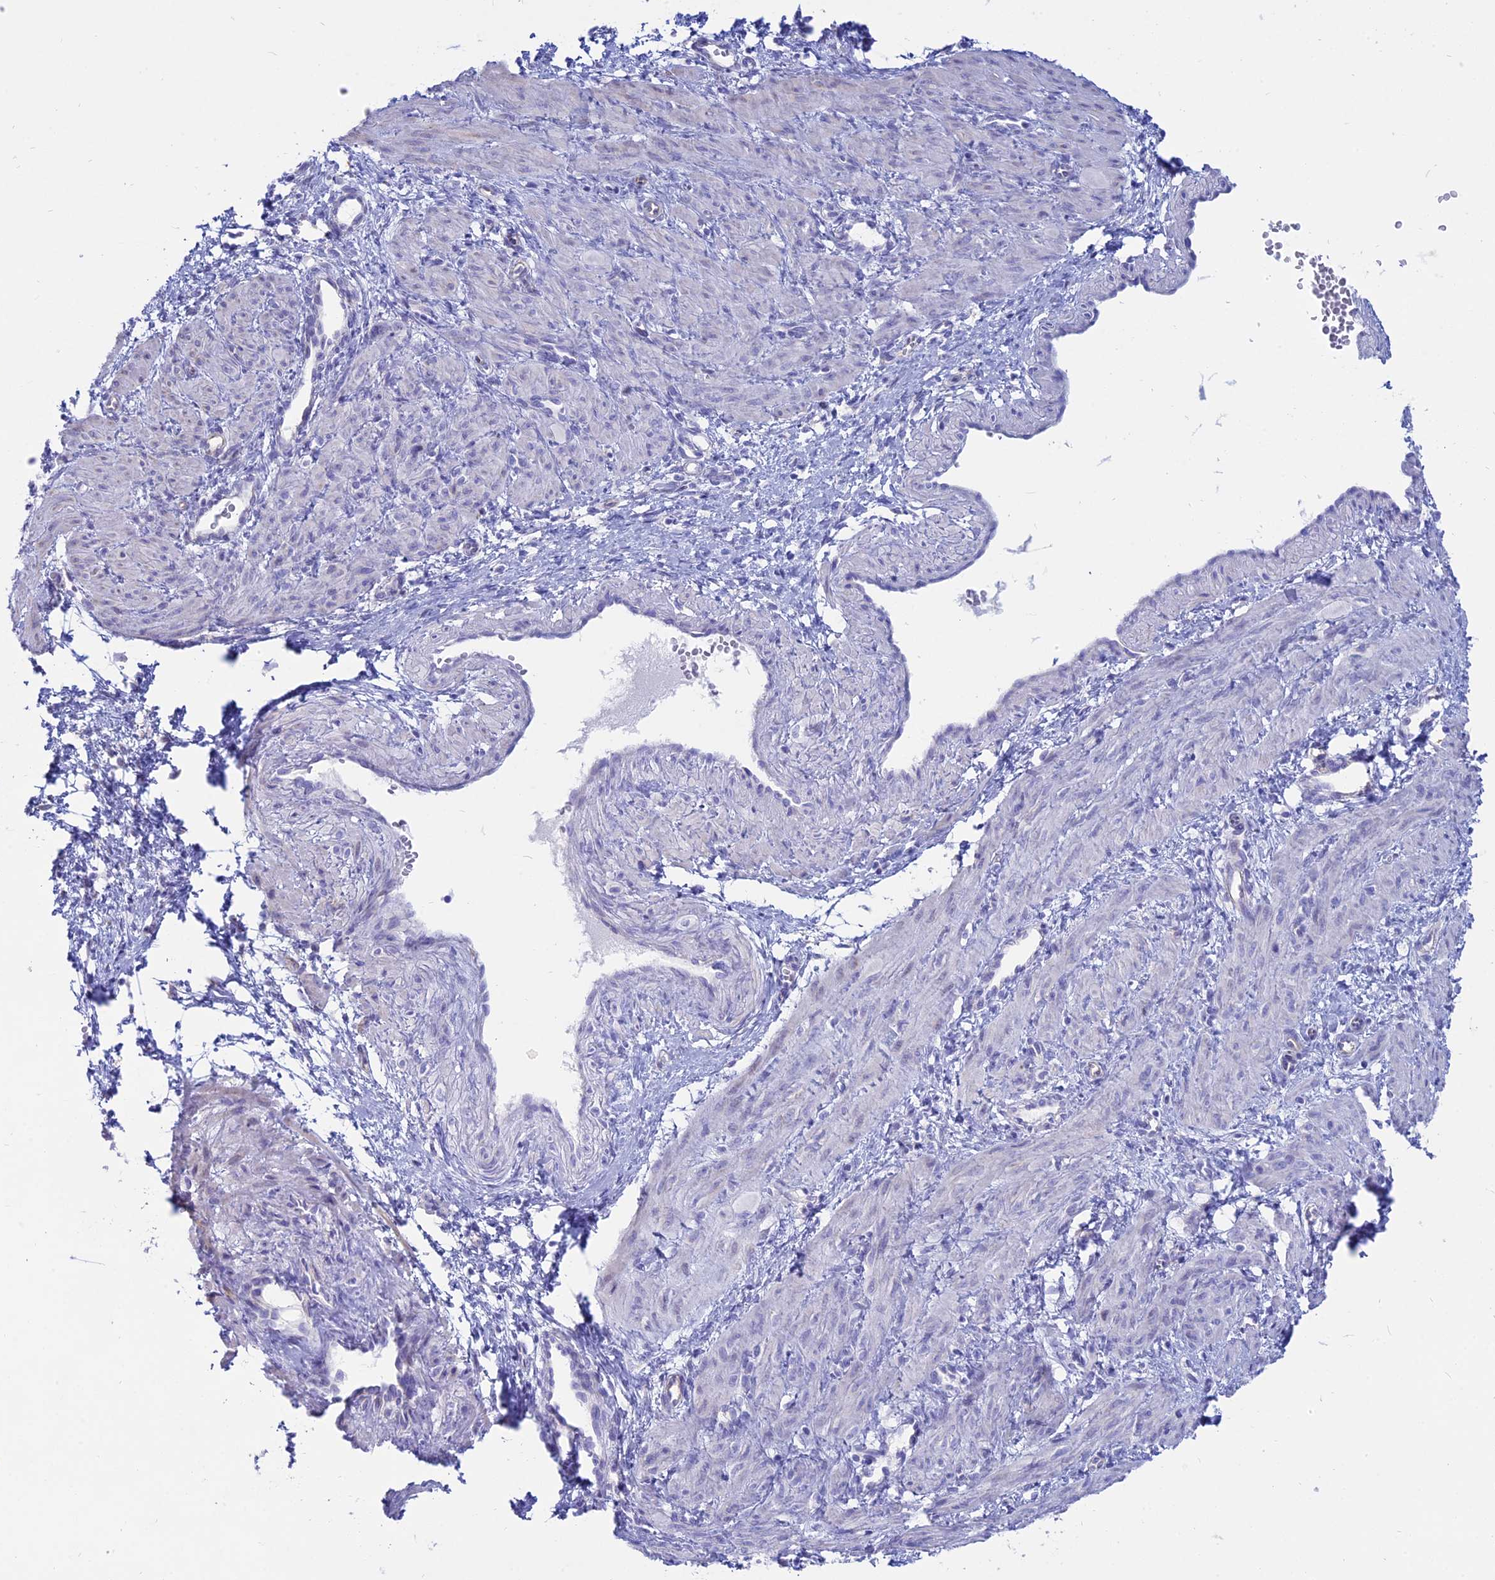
{"staining": {"intensity": "negative", "quantity": "none", "location": "none"}, "tissue": "smooth muscle", "cell_type": "Smooth muscle cells", "image_type": "normal", "snomed": [{"axis": "morphology", "description": "Normal tissue, NOS"}, {"axis": "topography", "description": "Endometrium"}], "caption": "This is an IHC image of unremarkable smooth muscle. There is no expression in smooth muscle cells.", "gene": "OR2AE1", "patient": {"sex": "female", "age": 33}}